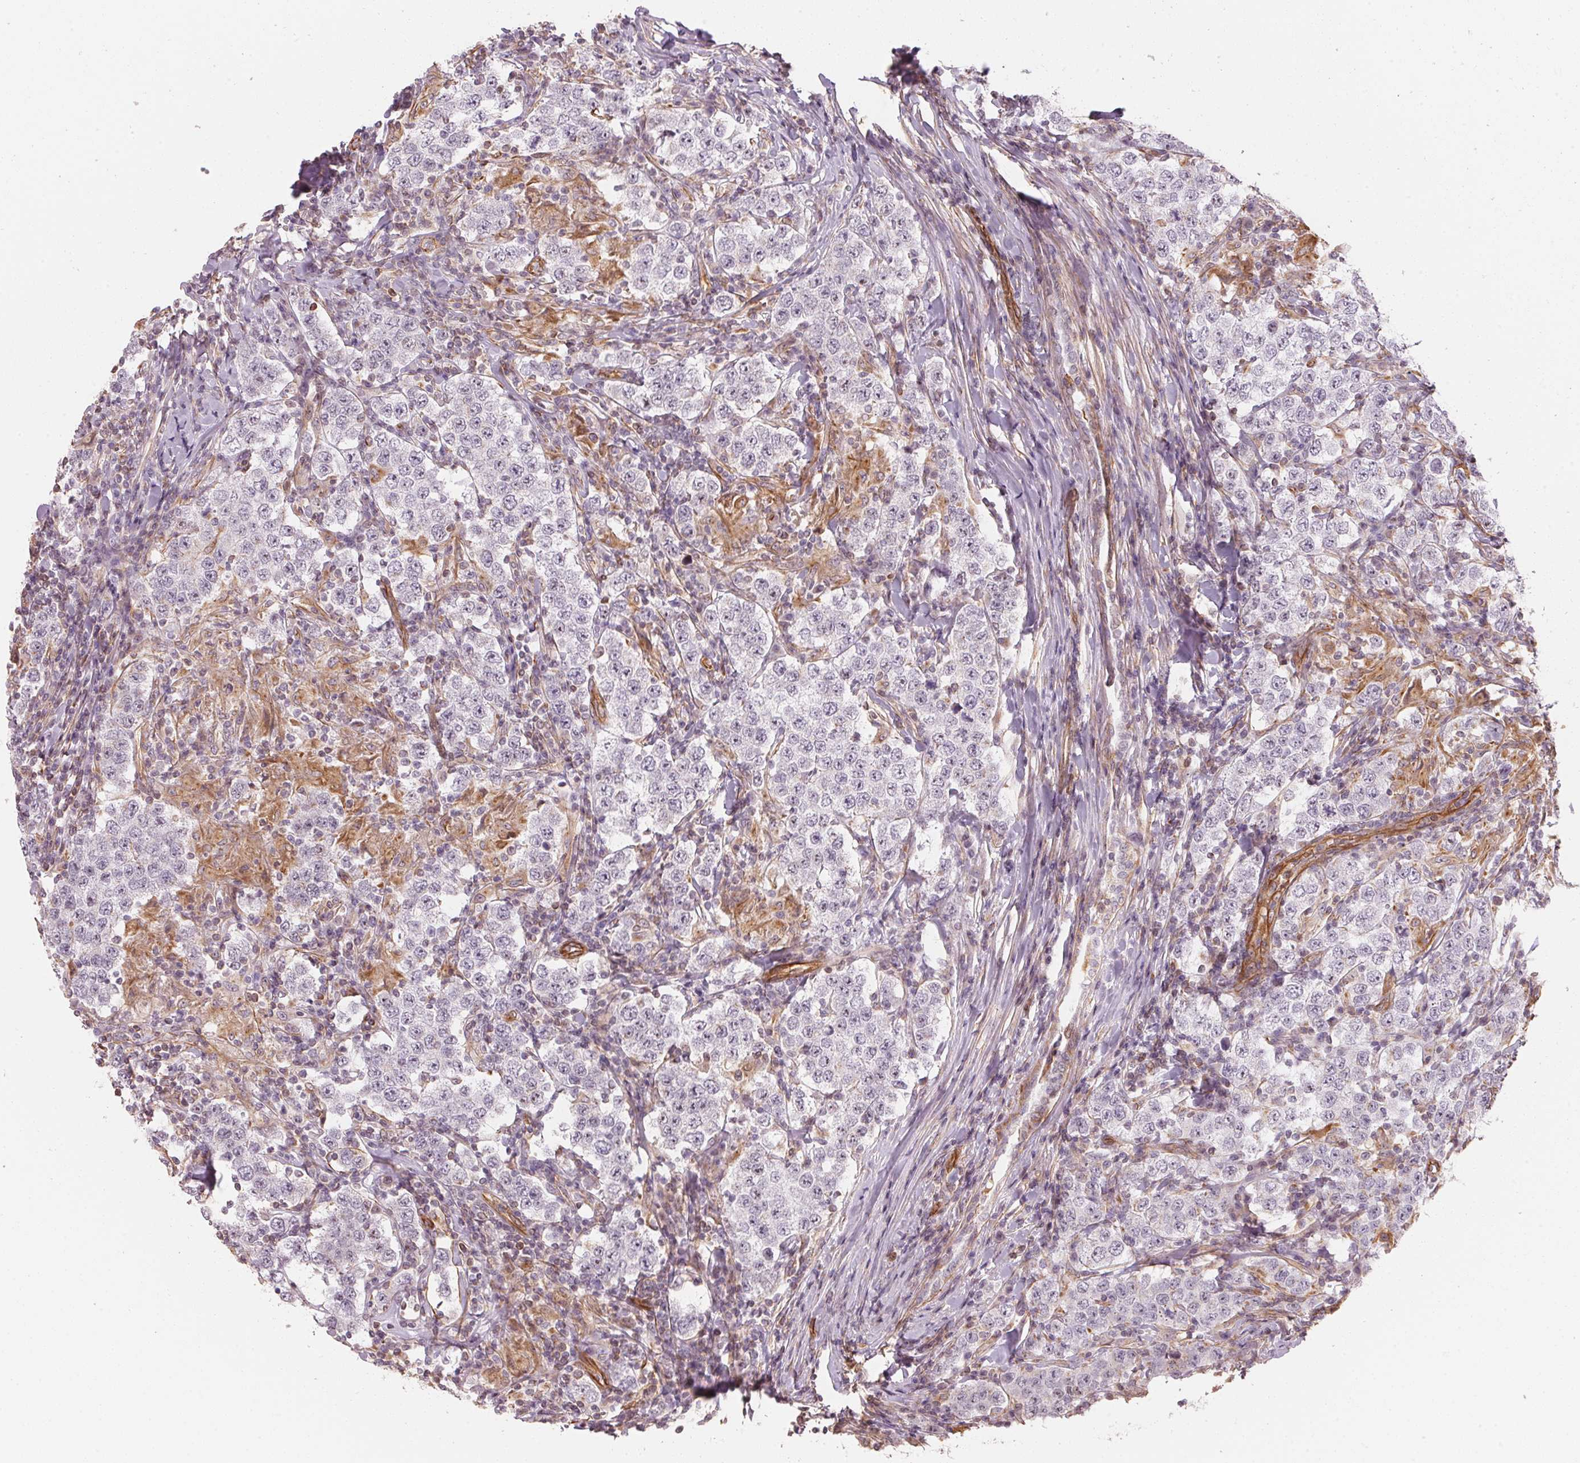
{"staining": {"intensity": "negative", "quantity": "none", "location": "none"}, "tissue": "testis cancer", "cell_type": "Tumor cells", "image_type": "cancer", "snomed": [{"axis": "morphology", "description": "Seminoma, NOS"}, {"axis": "morphology", "description": "Carcinoma, Embryonal, NOS"}, {"axis": "topography", "description": "Testis"}], "caption": "Photomicrograph shows no protein expression in tumor cells of testis cancer tissue. Brightfield microscopy of immunohistochemistry (IHC) stained with DAB (brown) and hematoxylin (blue), captured at high magnification.", "gene": "FOXR2", "patient": {"sex": "male", "age": 41}}